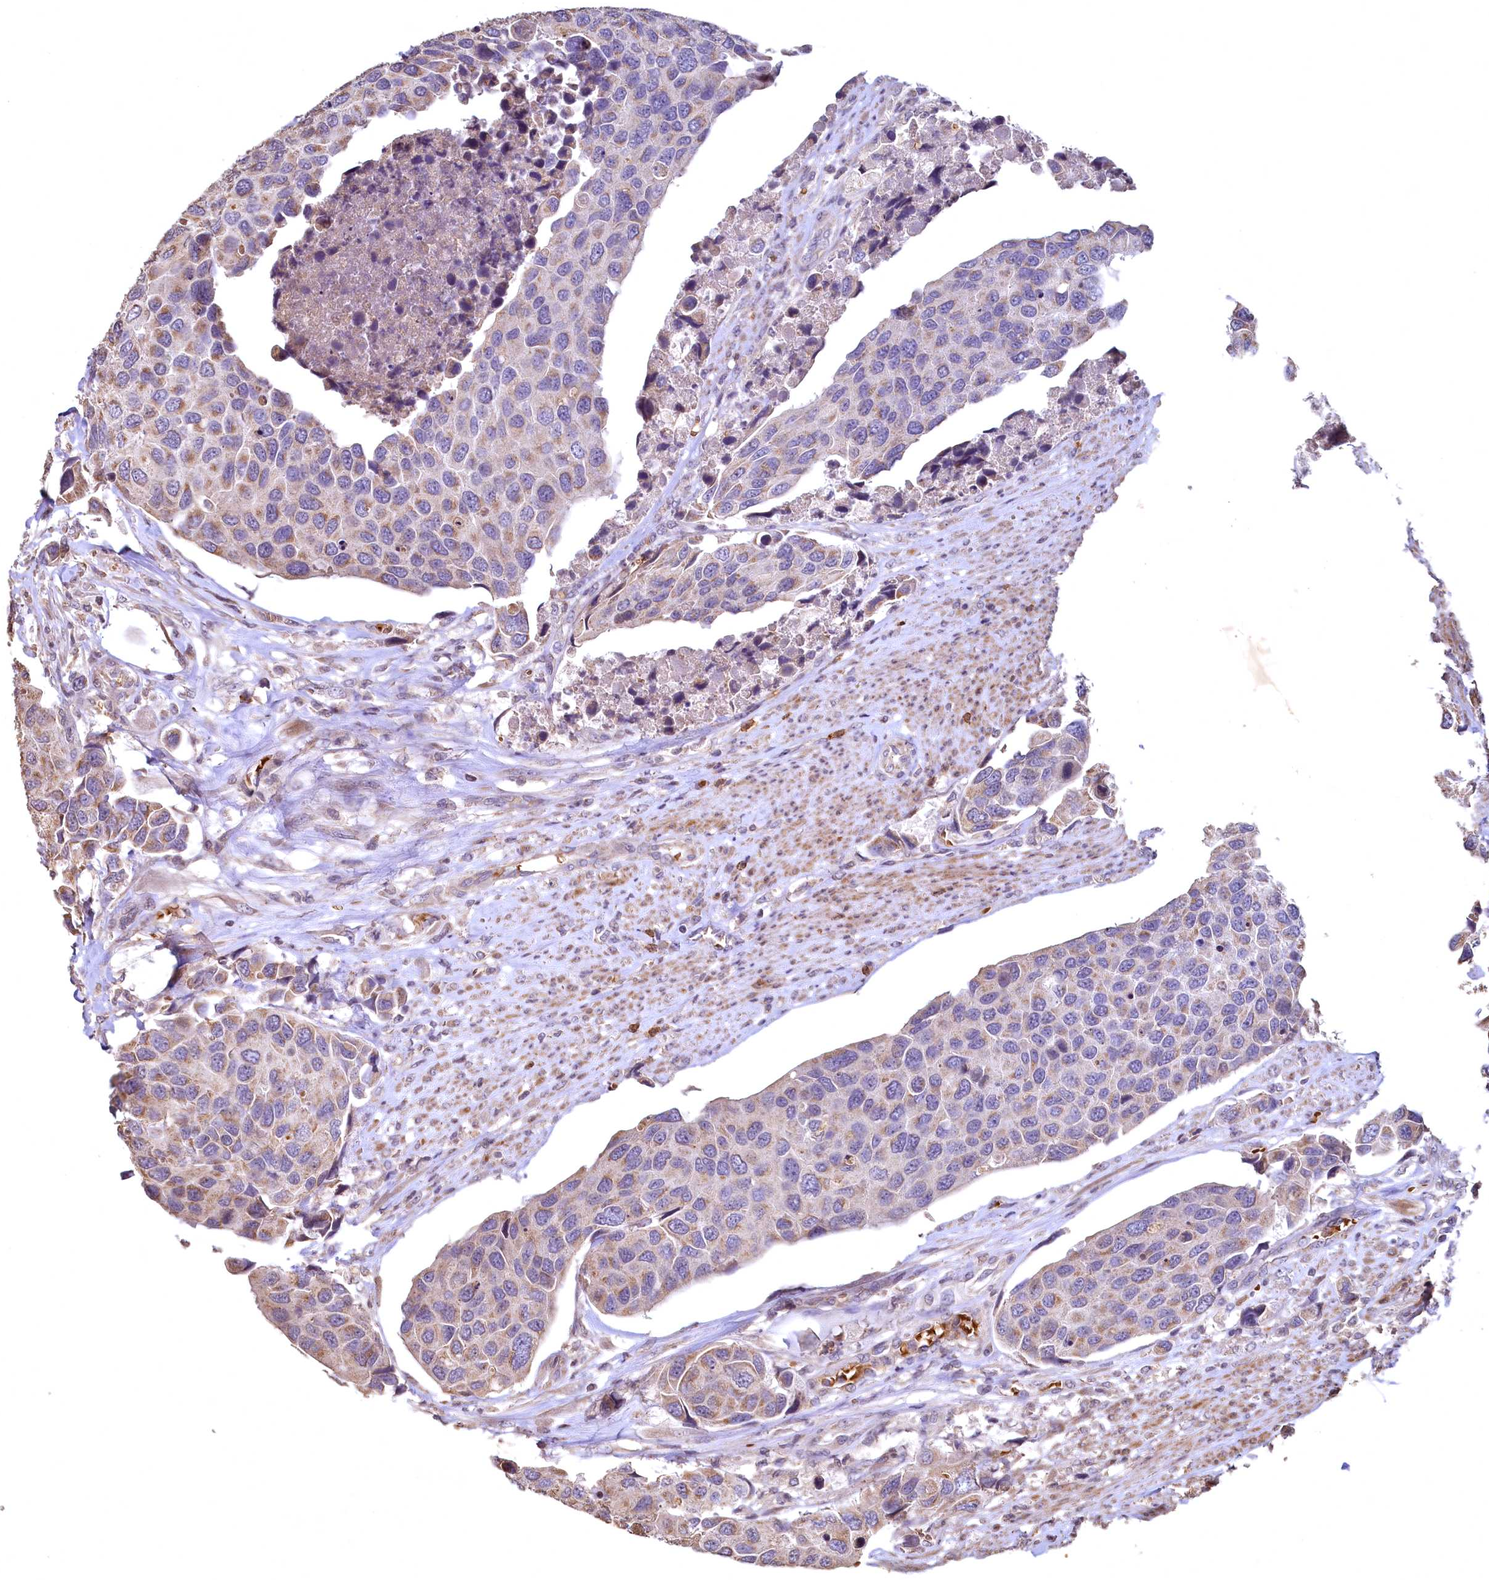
{"staining": {"intensity": "moderate", "quantity": ">75%", "location": "cytoplasmic/membranous"}, "tissue": "urothelial cancer", "cell_type": "Tumor cells", "image_type": "cancer", "snomed": [{"axis": "morphology", "description": "Urothelial carcinoma, High grade"}, {"axis": "topography", "description": "Urinary bladder"}], "caption": "High-grade urothelial carcinoma tissue reveals moderate cytoplasmic/membranous positivity in approximately >75% of tumor cells", "gene": "SPTA1", "patient": {"sex": "male", "age": 74}}